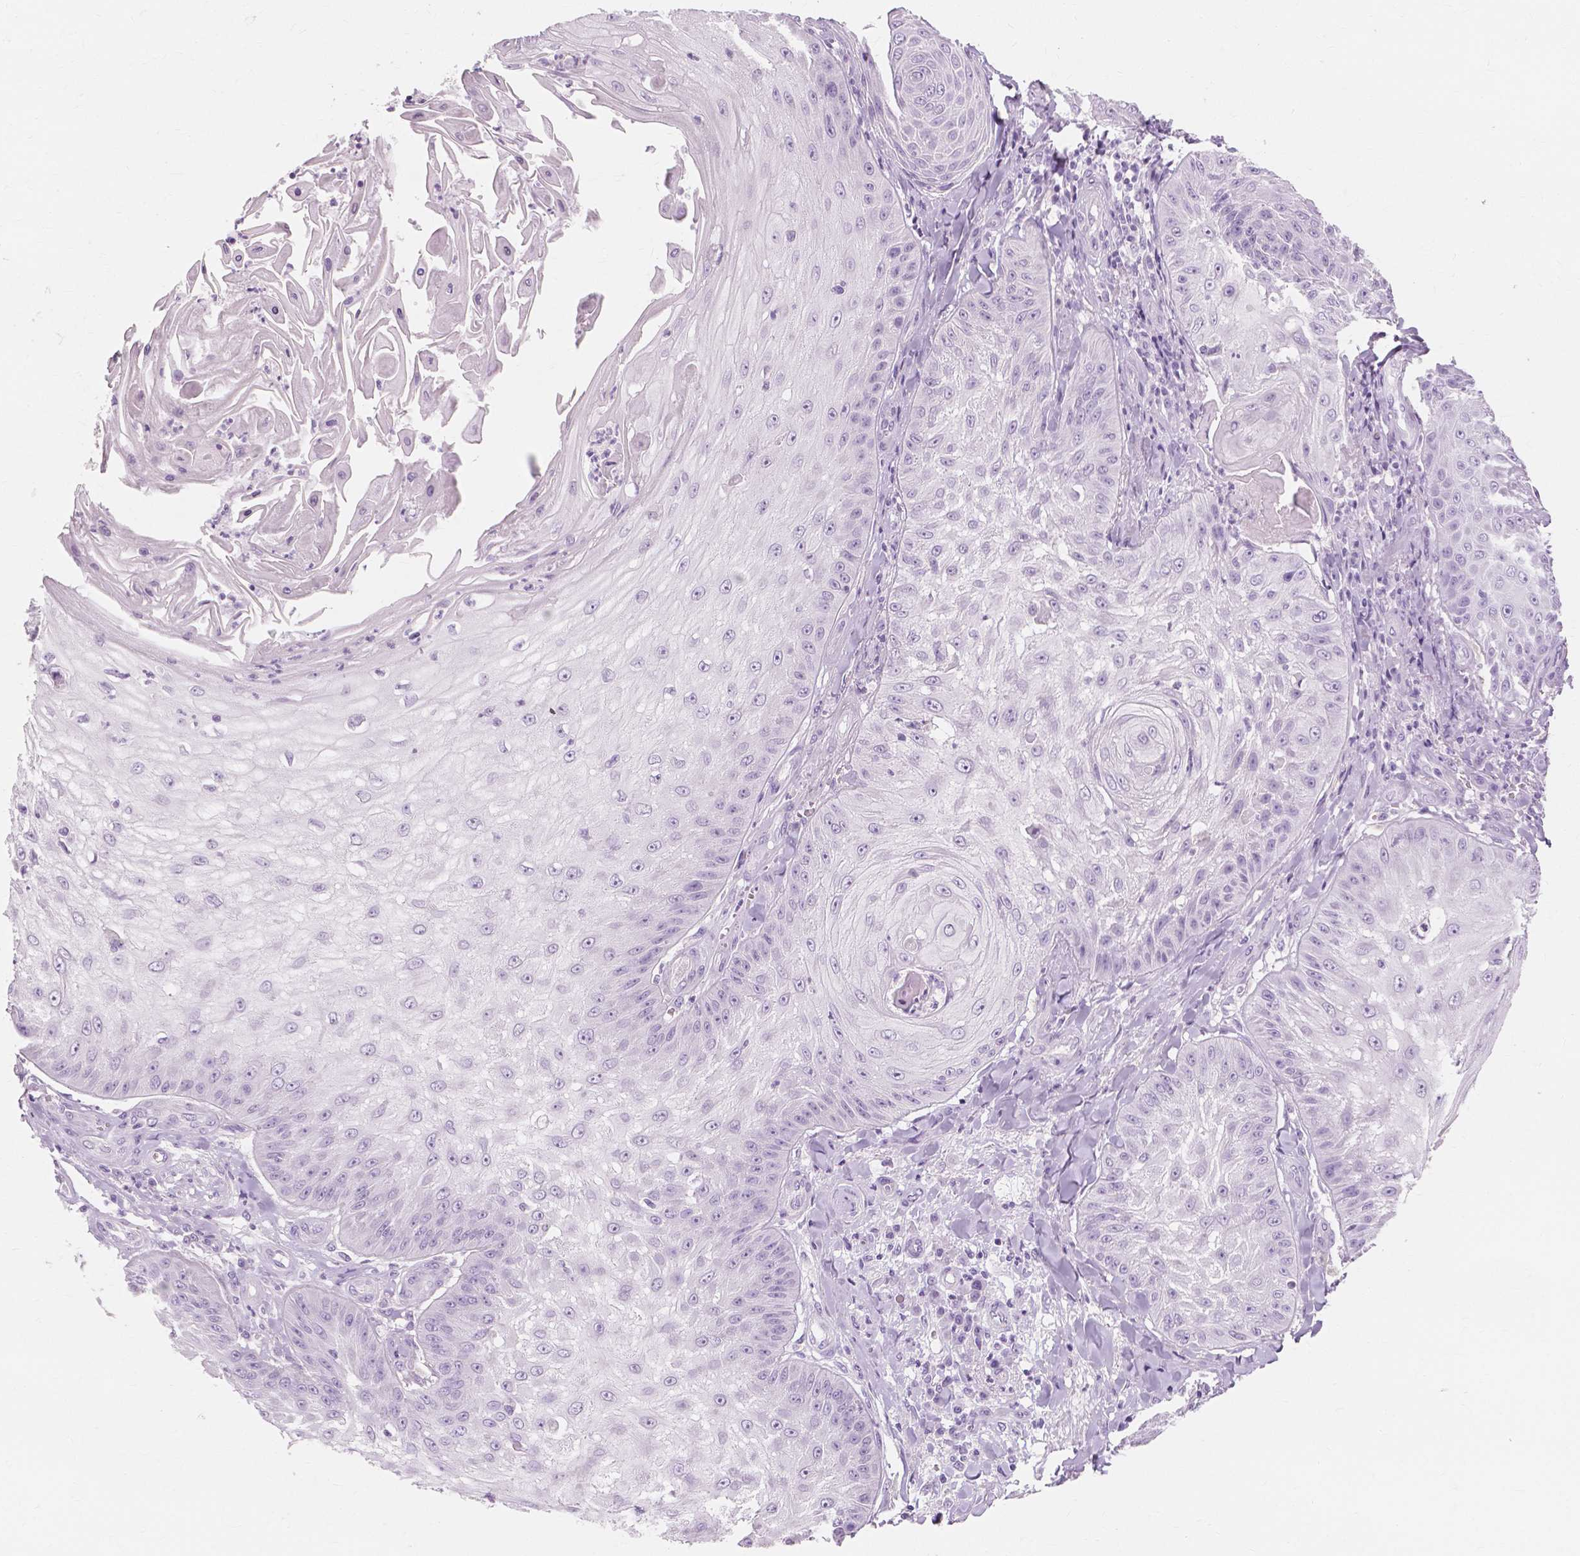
{"staining": {"intensity": "negative", "quantity": "none", "location": "none"}, "tissue": "skin cancer", "cell_type": "Tumor cells", "image_type": "cancer", "snomed": [{"axis": "morphology", "description": "Squamous cell carcinoma, NOS"}, {"axis": "topography", "description": "Skin"}], "caption": "Tumor cells are negative for brown protein staining in squamous cell carcinoma (skin).", "gene": "MUC12", "patient": {"sex": "male", "age": 70}}